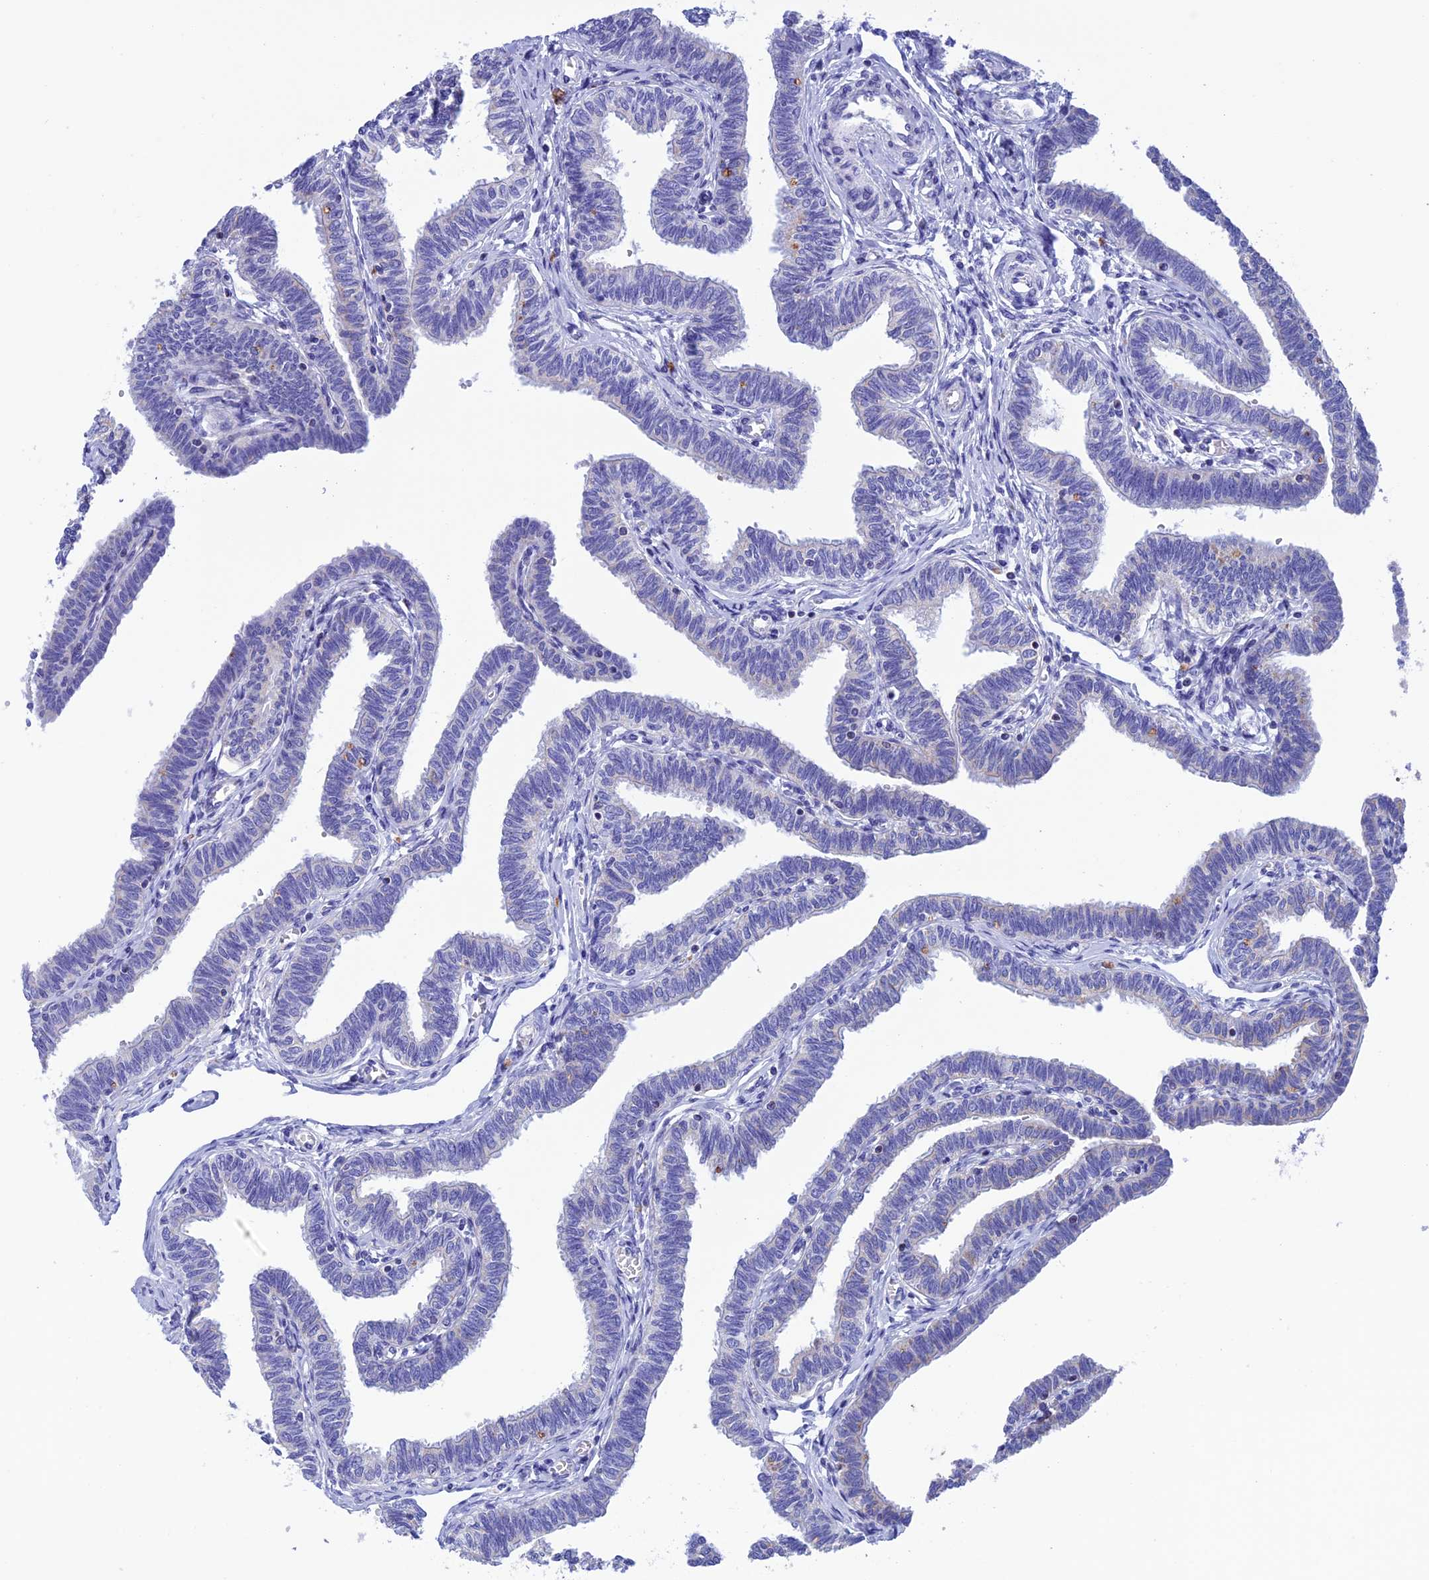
{"staining": {"intensity": "weak", "quantity": "<25%", "location": "cytoplasmic/membranous"}, "tissue": "fallopian tube", "cell_type": "Glandular cells", "image_type": "normal", "snomed": [{"axis": "morphology", "description": "Normal tissue, NOS"}, {"axis": "topography", "description": "Fallopian tube"}, {"axis": "topography", "description": "Ovary"}], "caption": "DAB (3,3'-diaminobenzidine) immunohistochemical staining of unremarkable human fallopian tube displays no significant positivity in glandular cells. (DAB (3,3'-diaminobenzidine) IHC, high magnification).", "gene": "NXPE4", "patient": {"sex": "female", "age": 23}}